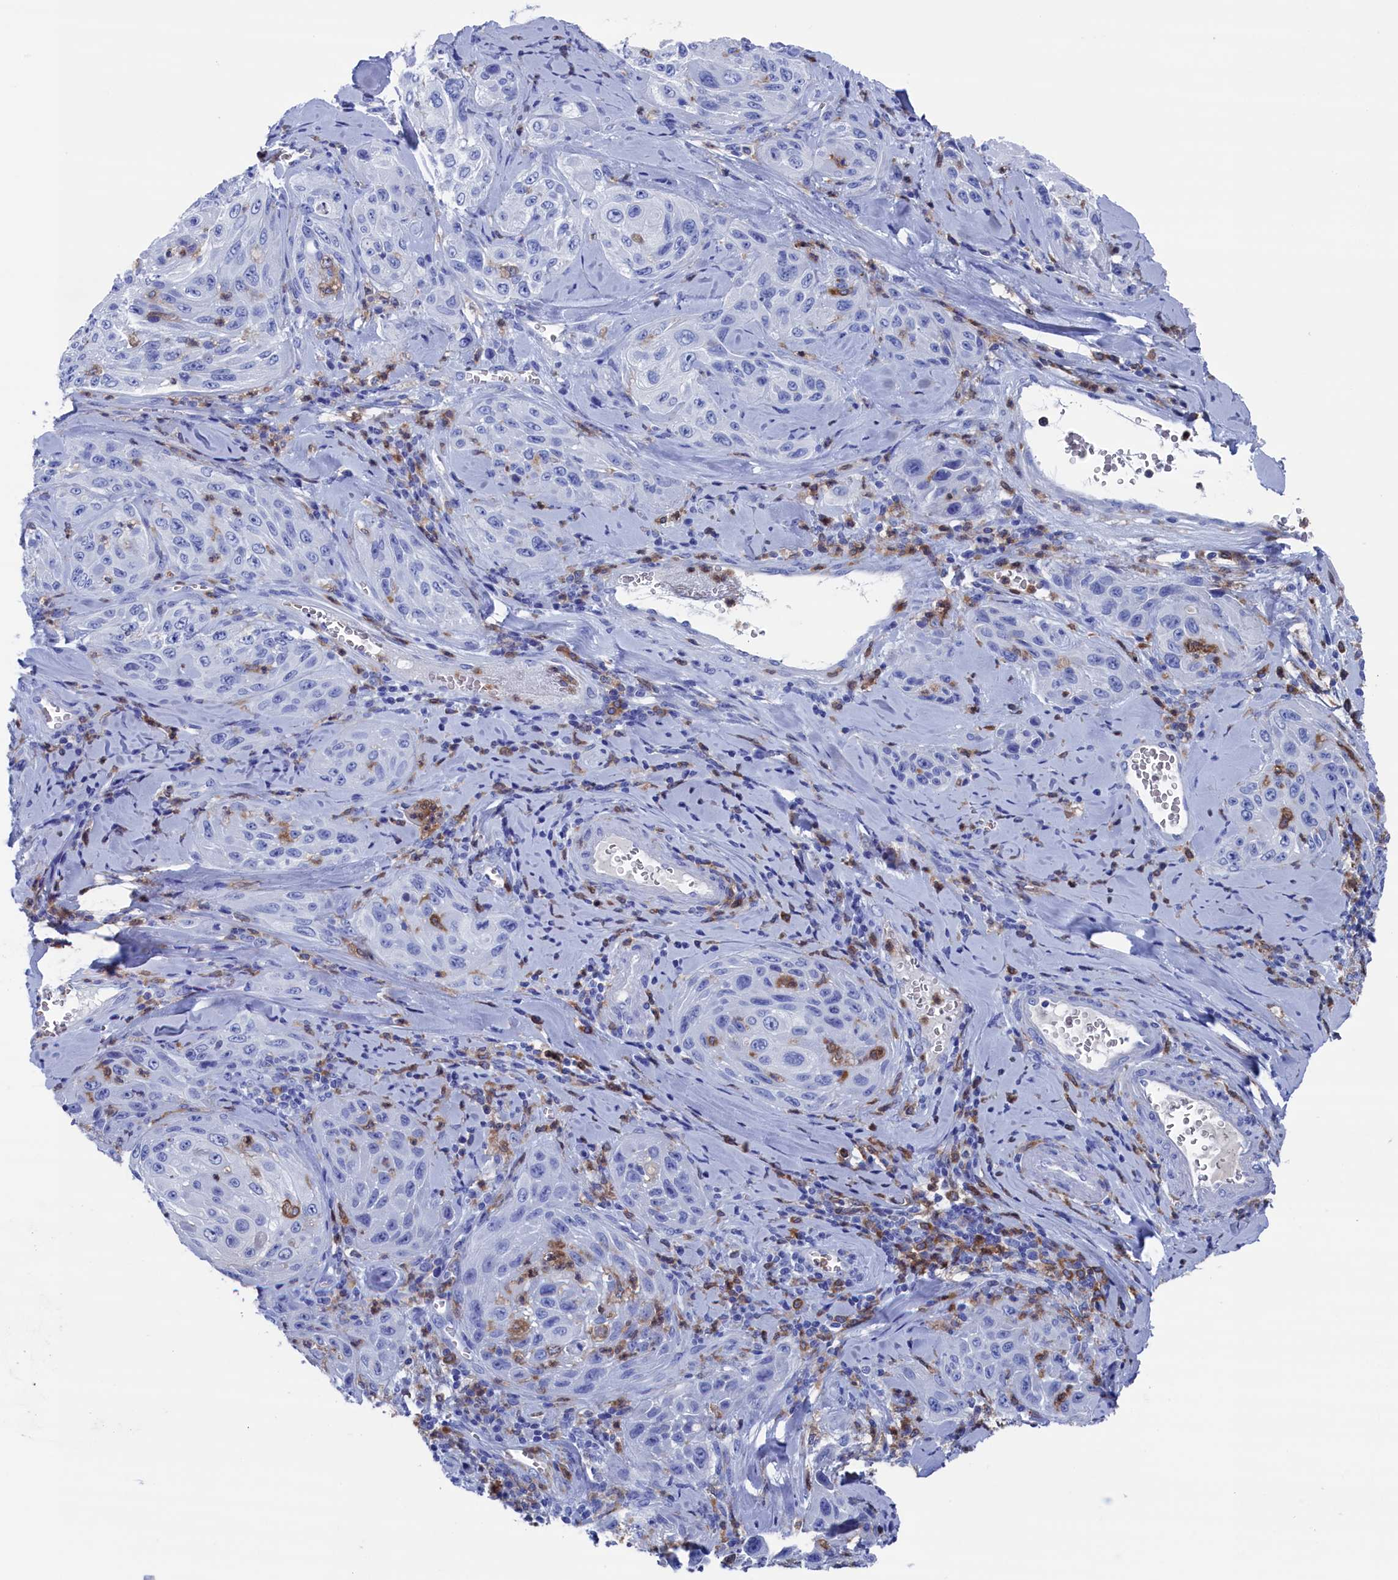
{"staining": {"intensity": "negative", "quantity": "none", "location": "none"}, "tissue": "cervical cancer", "cell_type": "Tumor cells", "image_type": "cancer", "snomed": [{"axis": "morphology", "description": "Squamous cell carcinoma, NOS"}, {"axis": "topography", "description": "Cervix"}], "caption": "Image shows no protein expression in tumor cells of cervical cancer (squamous cell carcinoma) tissue.", "gene": "TYROBP", "patient": {"sex": "female", "age": 42}}